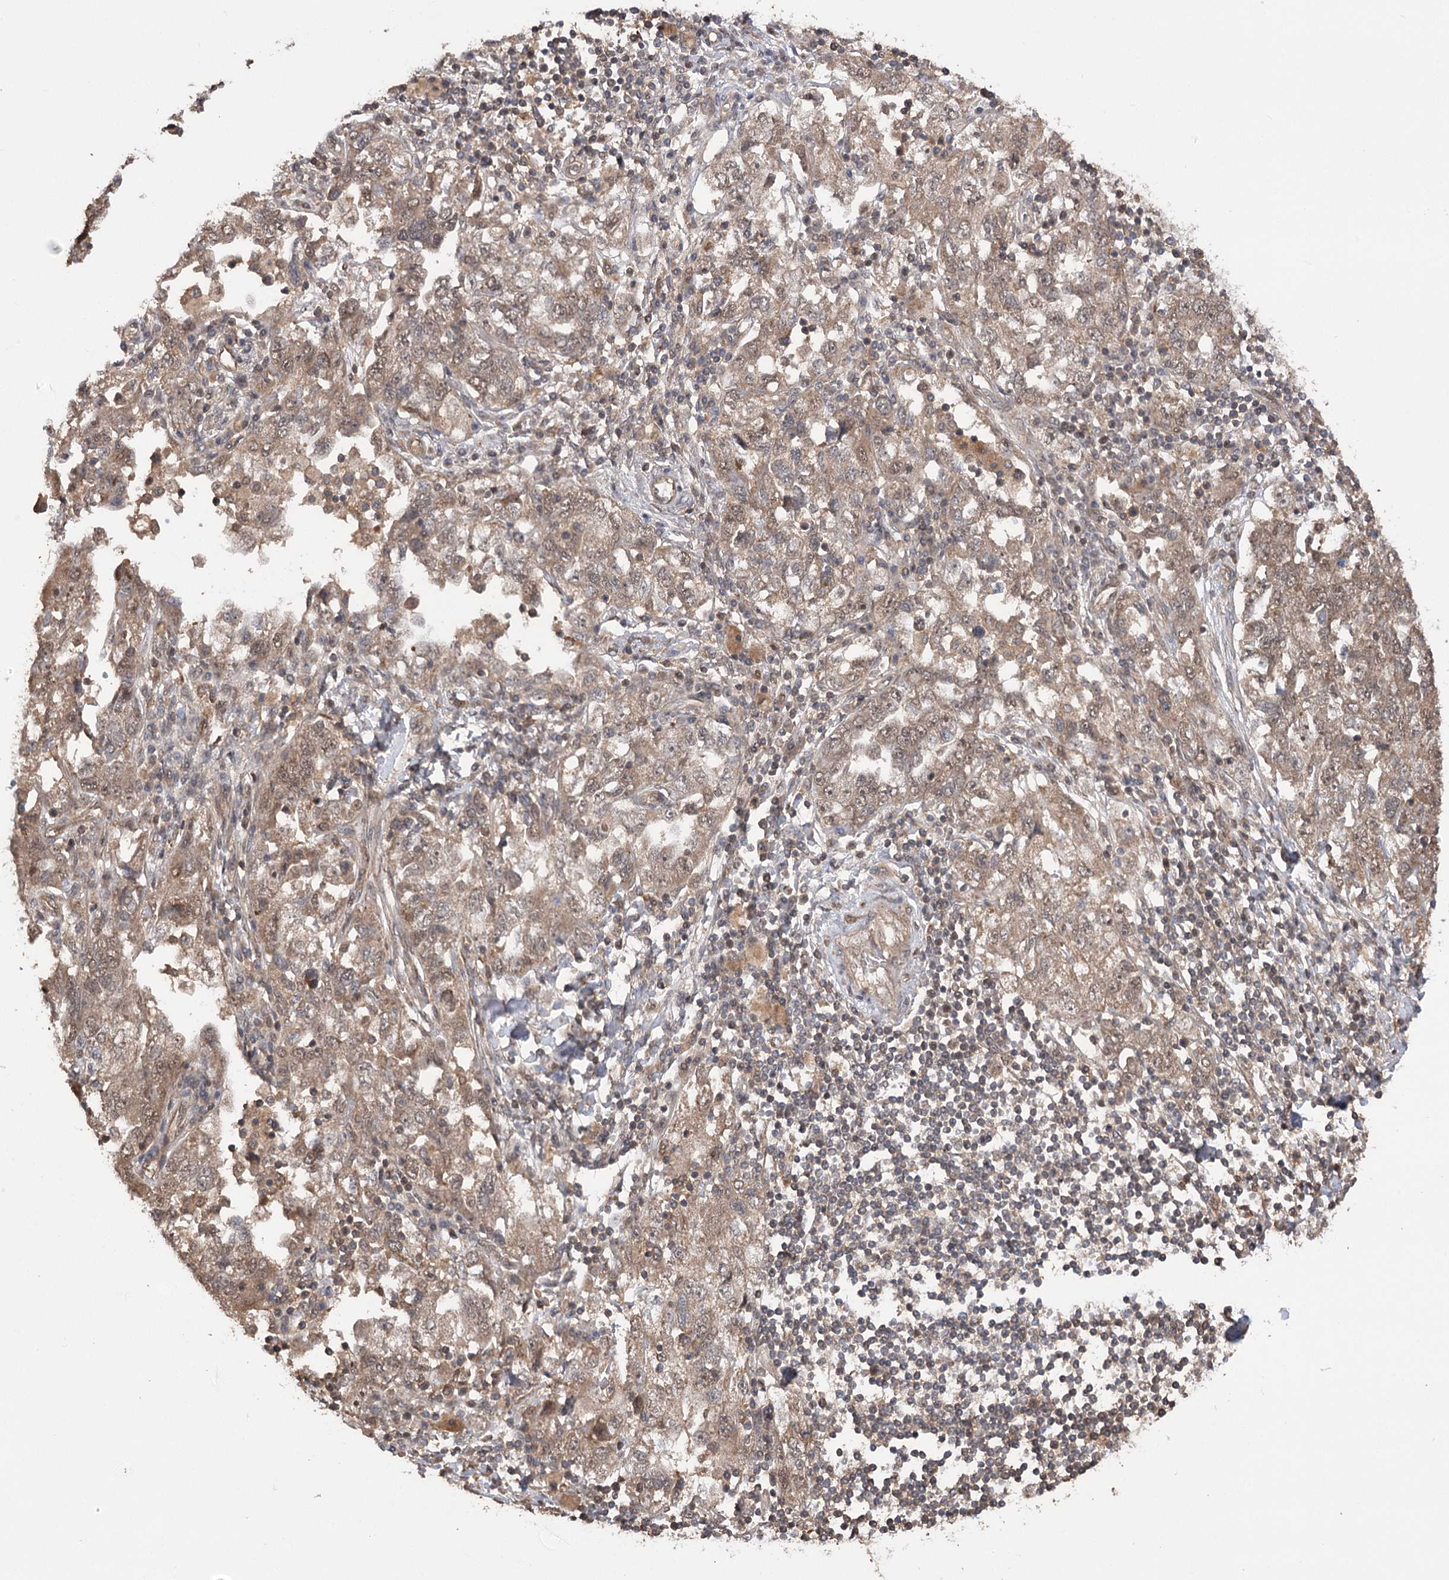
{"staining": {"intensity": "moderate", "quantity": ">75%", "location": "cytoplasmic/membranous,nuclear"}, "tissue": "ovarian cancer", "cell_type": "Tumor cells", "image_type": "cancer", "snomed": [{"axis": "morphology", "description": "Carcinoma, NOS"}, {"axis": "morphology", "description": "Cystadenocarcinoma, serous, NOS"}, {"axis": "topography", "description": "Ovary"}], "caption": "This is an image of immunohistochemistry staining of ovarian cancer, which shows moderate staining in the cytoplasmic/membranous and nuclear of tumor cells.", "gene": "TENM2", "patient": {"sex": "female", "age": 69}}